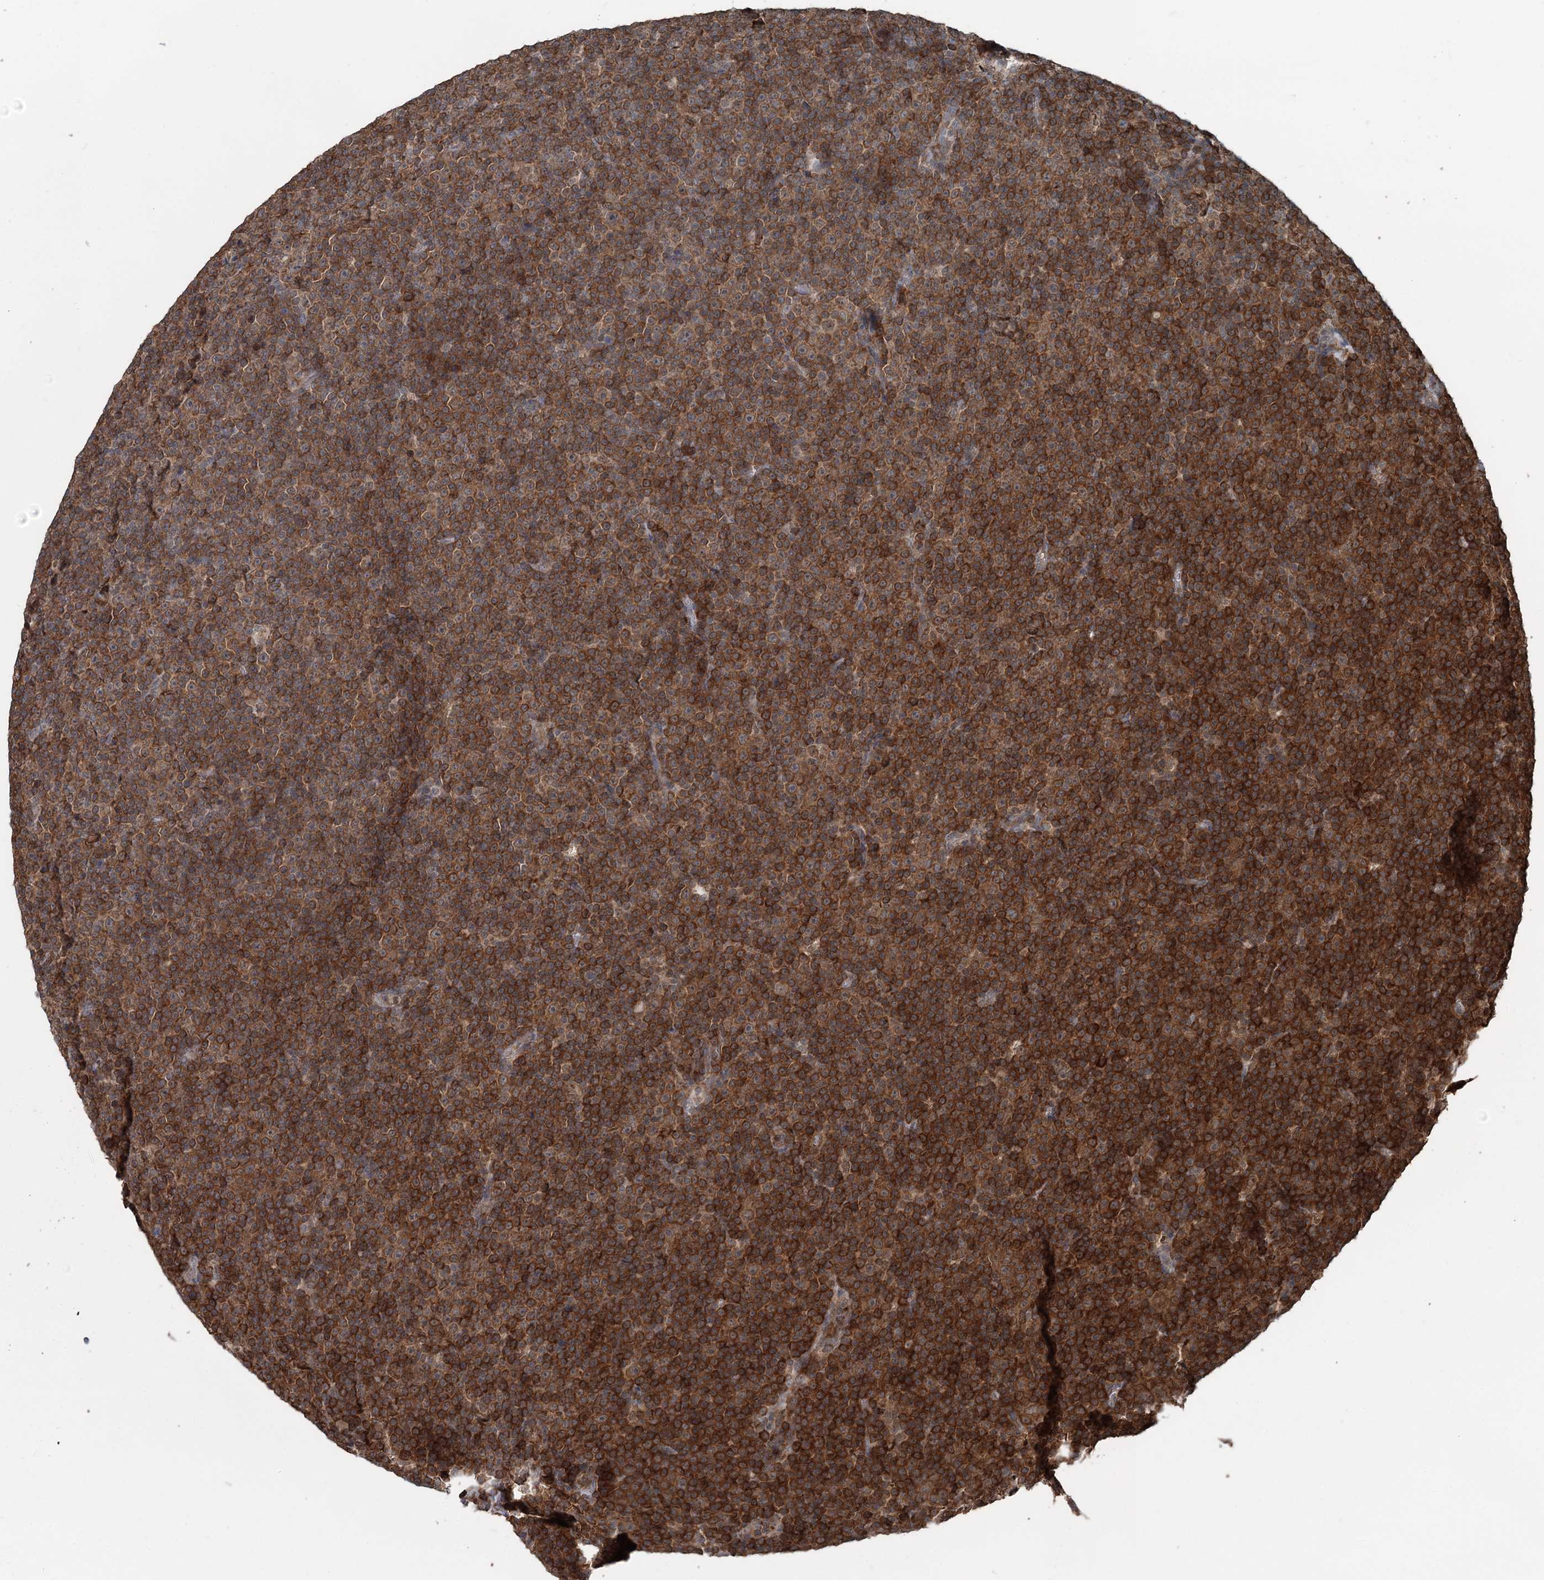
{"staining": {"intensity": "strong", "quantity": ">75%", "location": "cytoplasmic/membranous"}, "tissue": "lymphoma", "cell_type": "Tumor cells", "image_type": "cancer", "snomed": [{"axis": "morphology", "description": "Malignant lymphoma, non-Hodgkin's type, Low grade"}, {"axis": "topography", "description": "Lymph node"}], "caption": "Immunohistochemistry (IHC) (DAB (3,3'-diaminobenzidine)) staining of human lymphoma shows strong cytoplasmic/membranous protein staining in approximately >75% of tumor cells. The protein is shown in brown color, while the nuclei are stained blue.", "gene": "WAPL", "patient": {"sex": "female", "age": 67}}